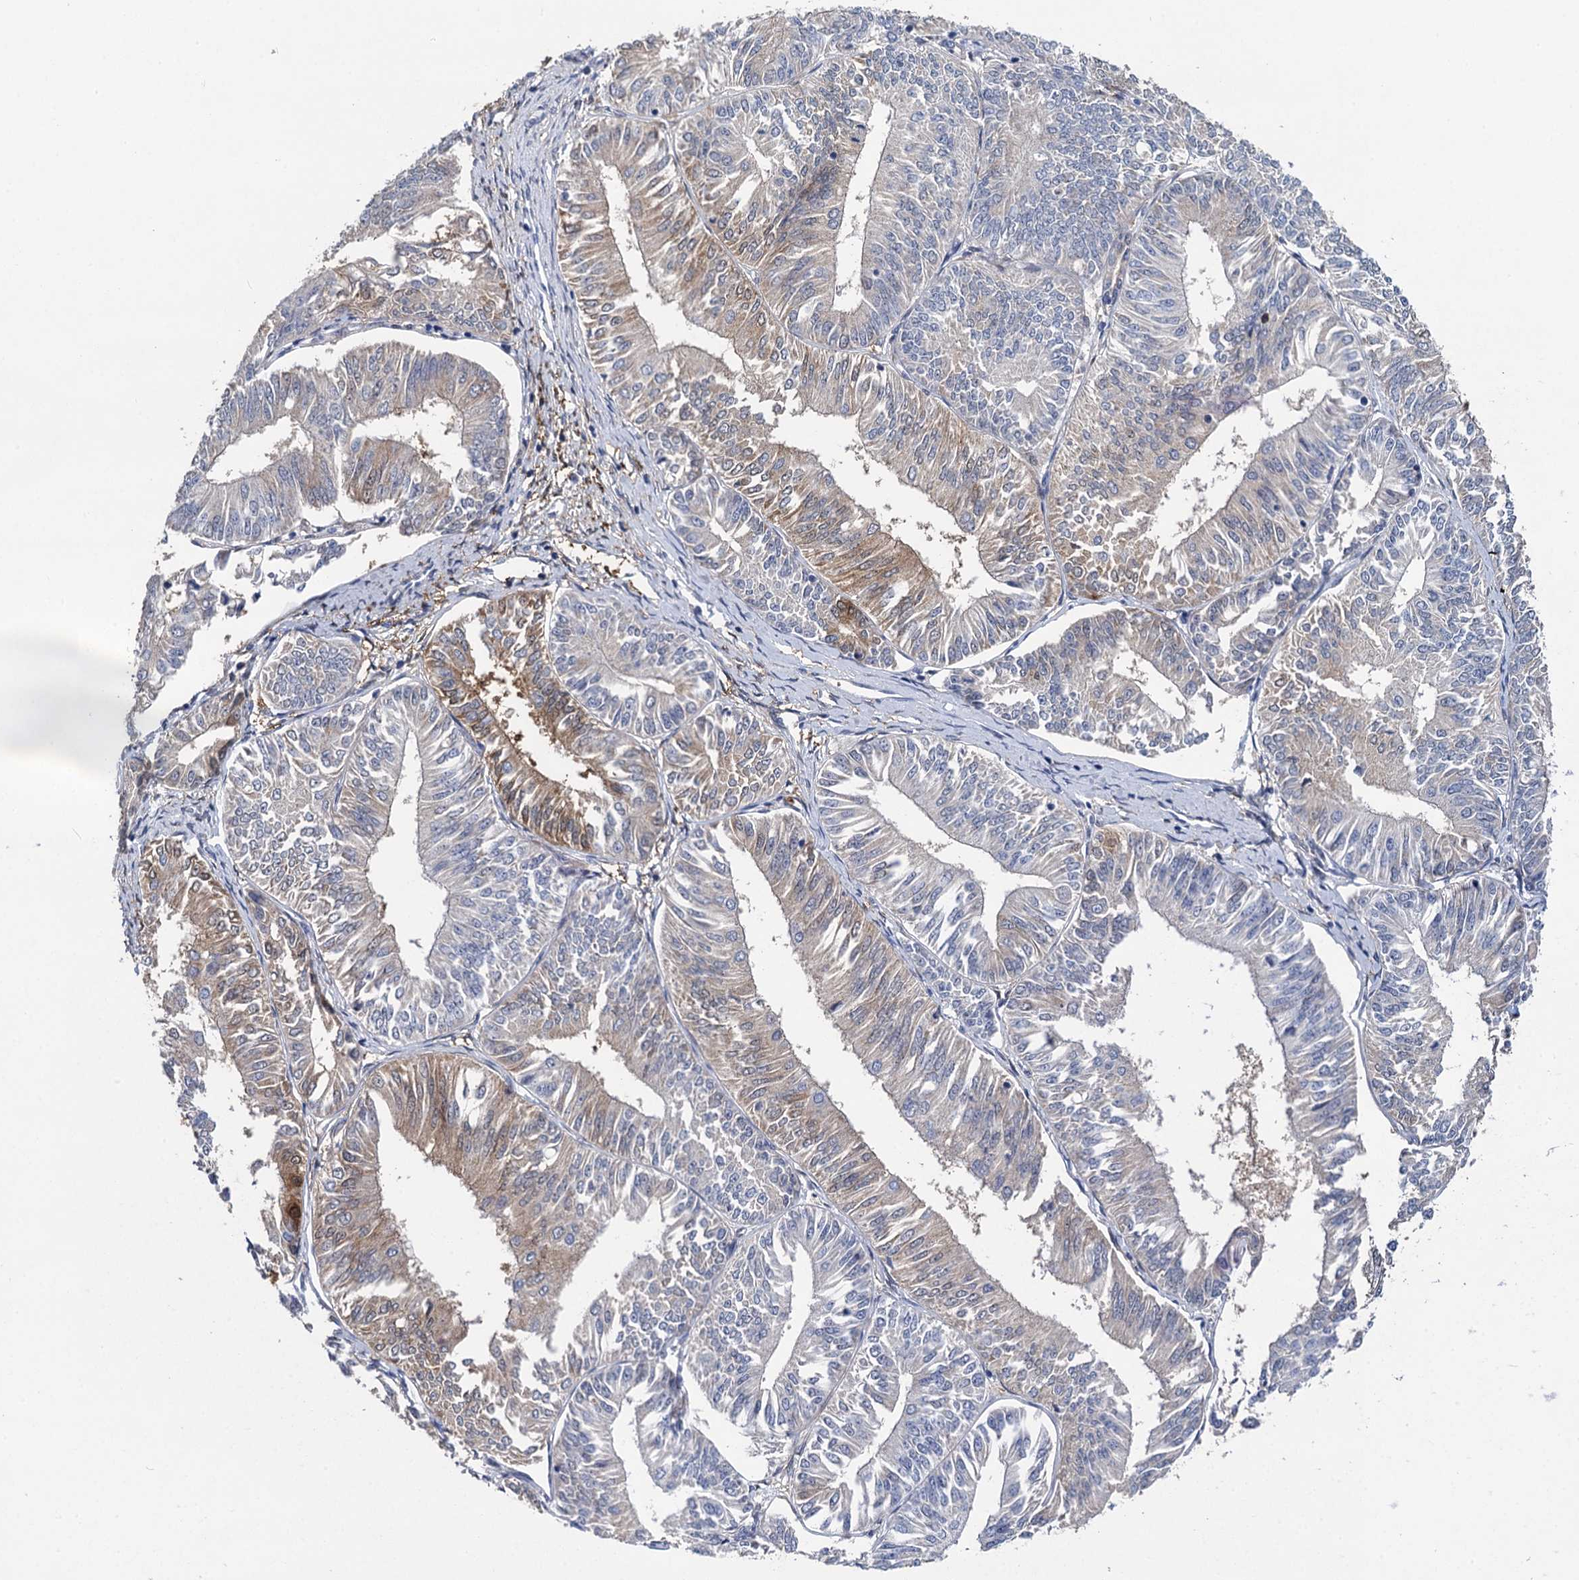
{"staining": {"intensity": "moderate", "quantity": "<25%", "location": "cytoplasmic/membranous"}, "tissue": "endometrial cancer", "cell_type": "Tumor cells", "image_type": "cancer", "snomed": [{"axis": "morphology", "description": "Adenocarcinoma, NOS"}, {"axis": "topography", "description": "Endometrium"}], "caption": "Endometrial cancer (adenocarcinoma) stained with a protein marker exhibits moderate staining in tumor cells.", "gene": "GSTM3", "patient": {"sex": "female", "age": 58}}